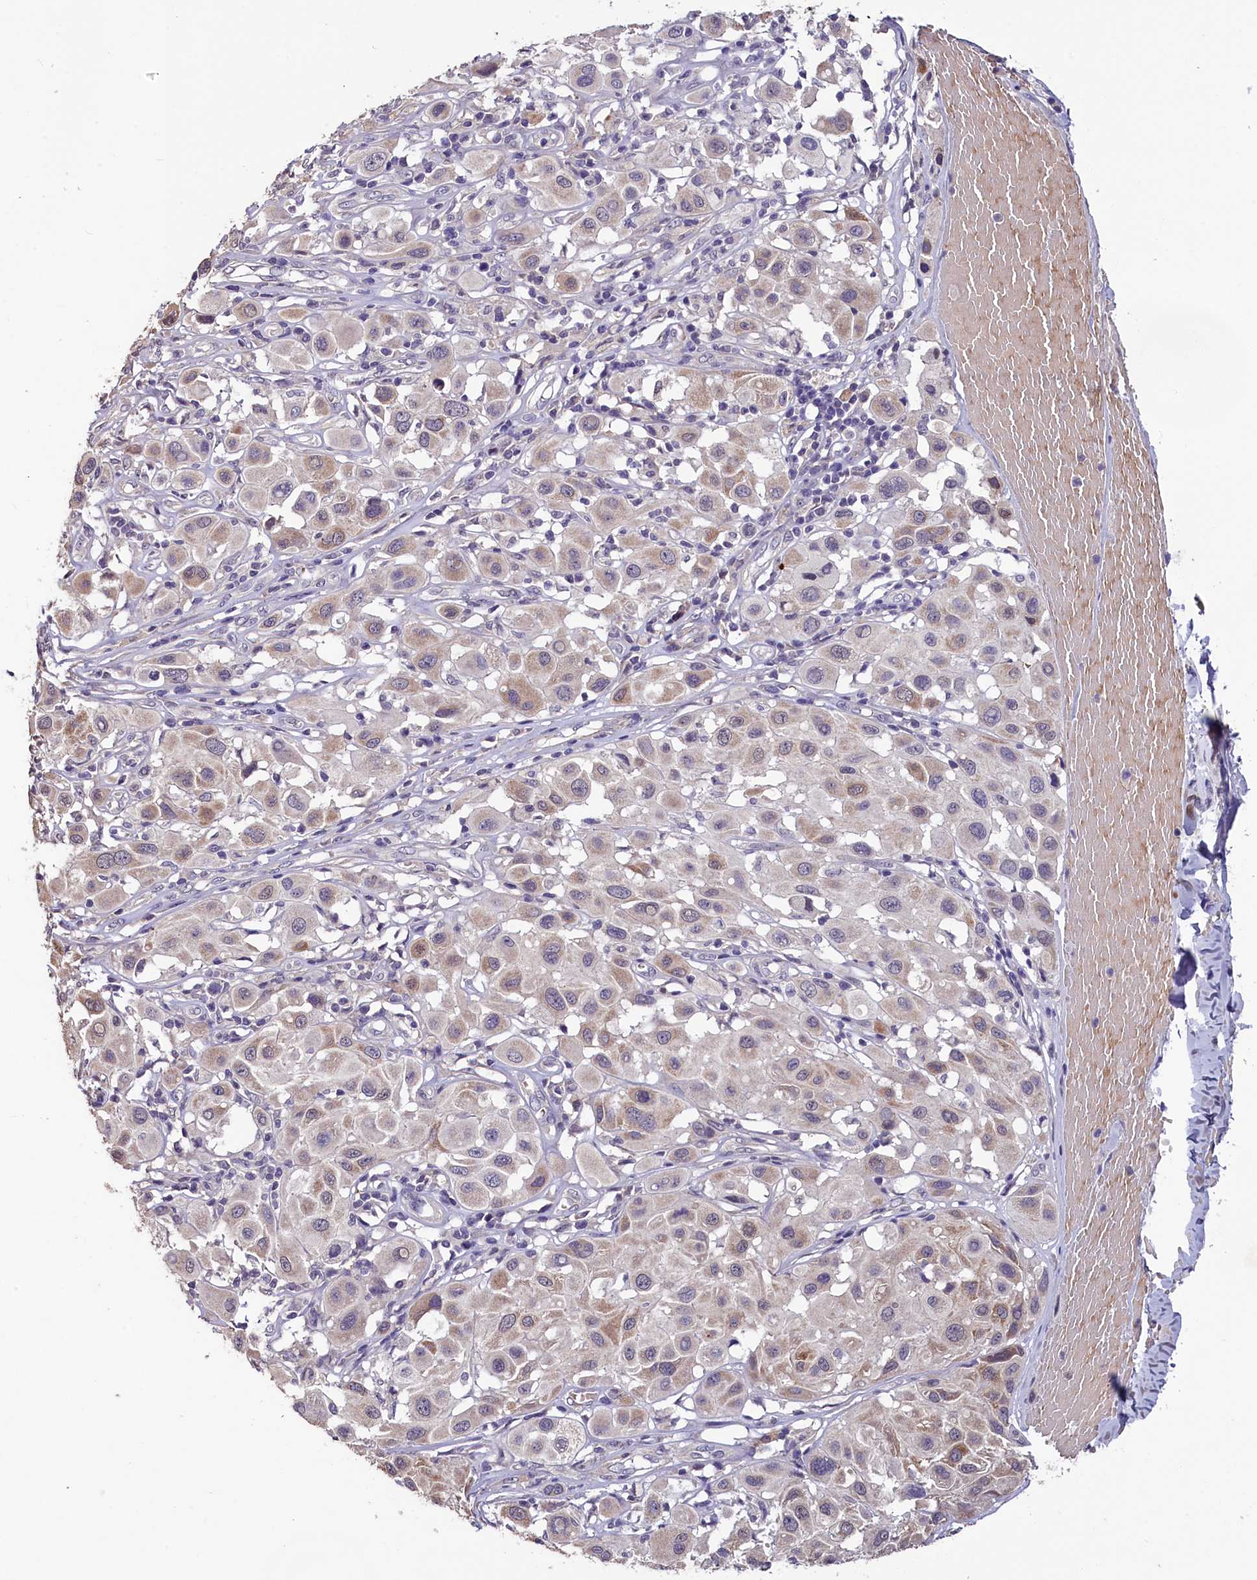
{"staining": {"intensity": "weak", "quantity": "25%-75%", "location": "cytoplasmic/membranous"}, "tissue": "melanoma", "cell_type": "Tumor cells", "image_type": "cancer", "snomed": [{"axis": "morphology", "description": "Malignant melanoma, Metastatic site"}, {"axis": "topography", "description": "Skin"}], "caption": "Approximately 25%-75% of tumor cells in malignant melanoma (metastatic site) show weak cytoplasmic/membranous protein staining as visualized by brown immunohistochemical staining.", "gene": "SLC39A6", "patient": {"sex": "male", "age": 41}}